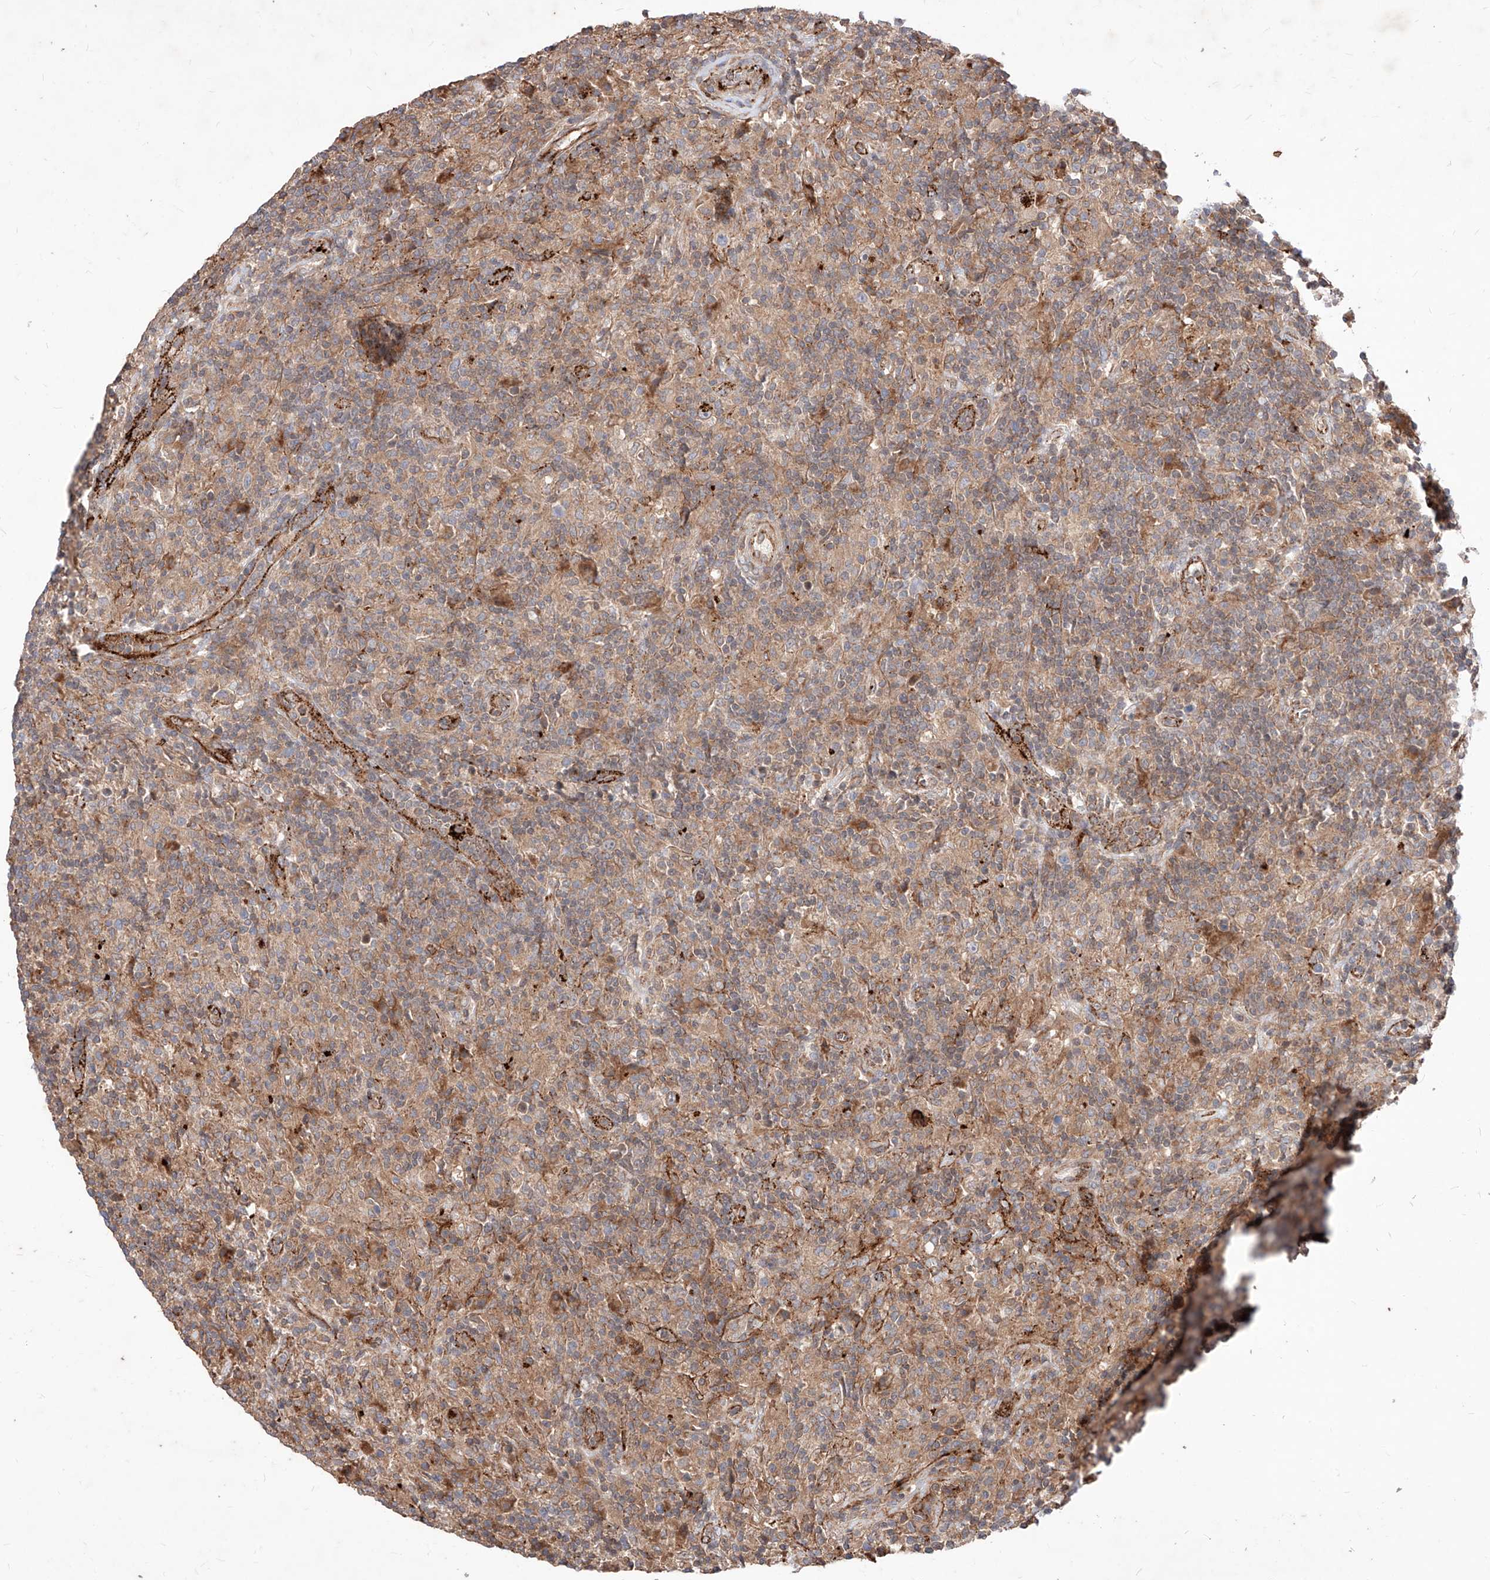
{"staining": {"intensity": "weak", "quantity": "25%-75%", "location": "cytoplasmic/membranous"}, "tissue": "lymphoma", "cell_type": "Tumor cells", "image_type": "cancer", "snomed": [{"axis": "morphology", "description": "Hodgkin's disease, NOS"}, {"axis": "topography", "description": "Lymph node"}], "caption": "The micrograph reveals staining of Hodgkin's disease, revealing weak cytoplasmic/membranous protein expression (brown color) within tumor cells.", "gene": "TSNAX", "patient": {"sex": "male", "age": 70}}